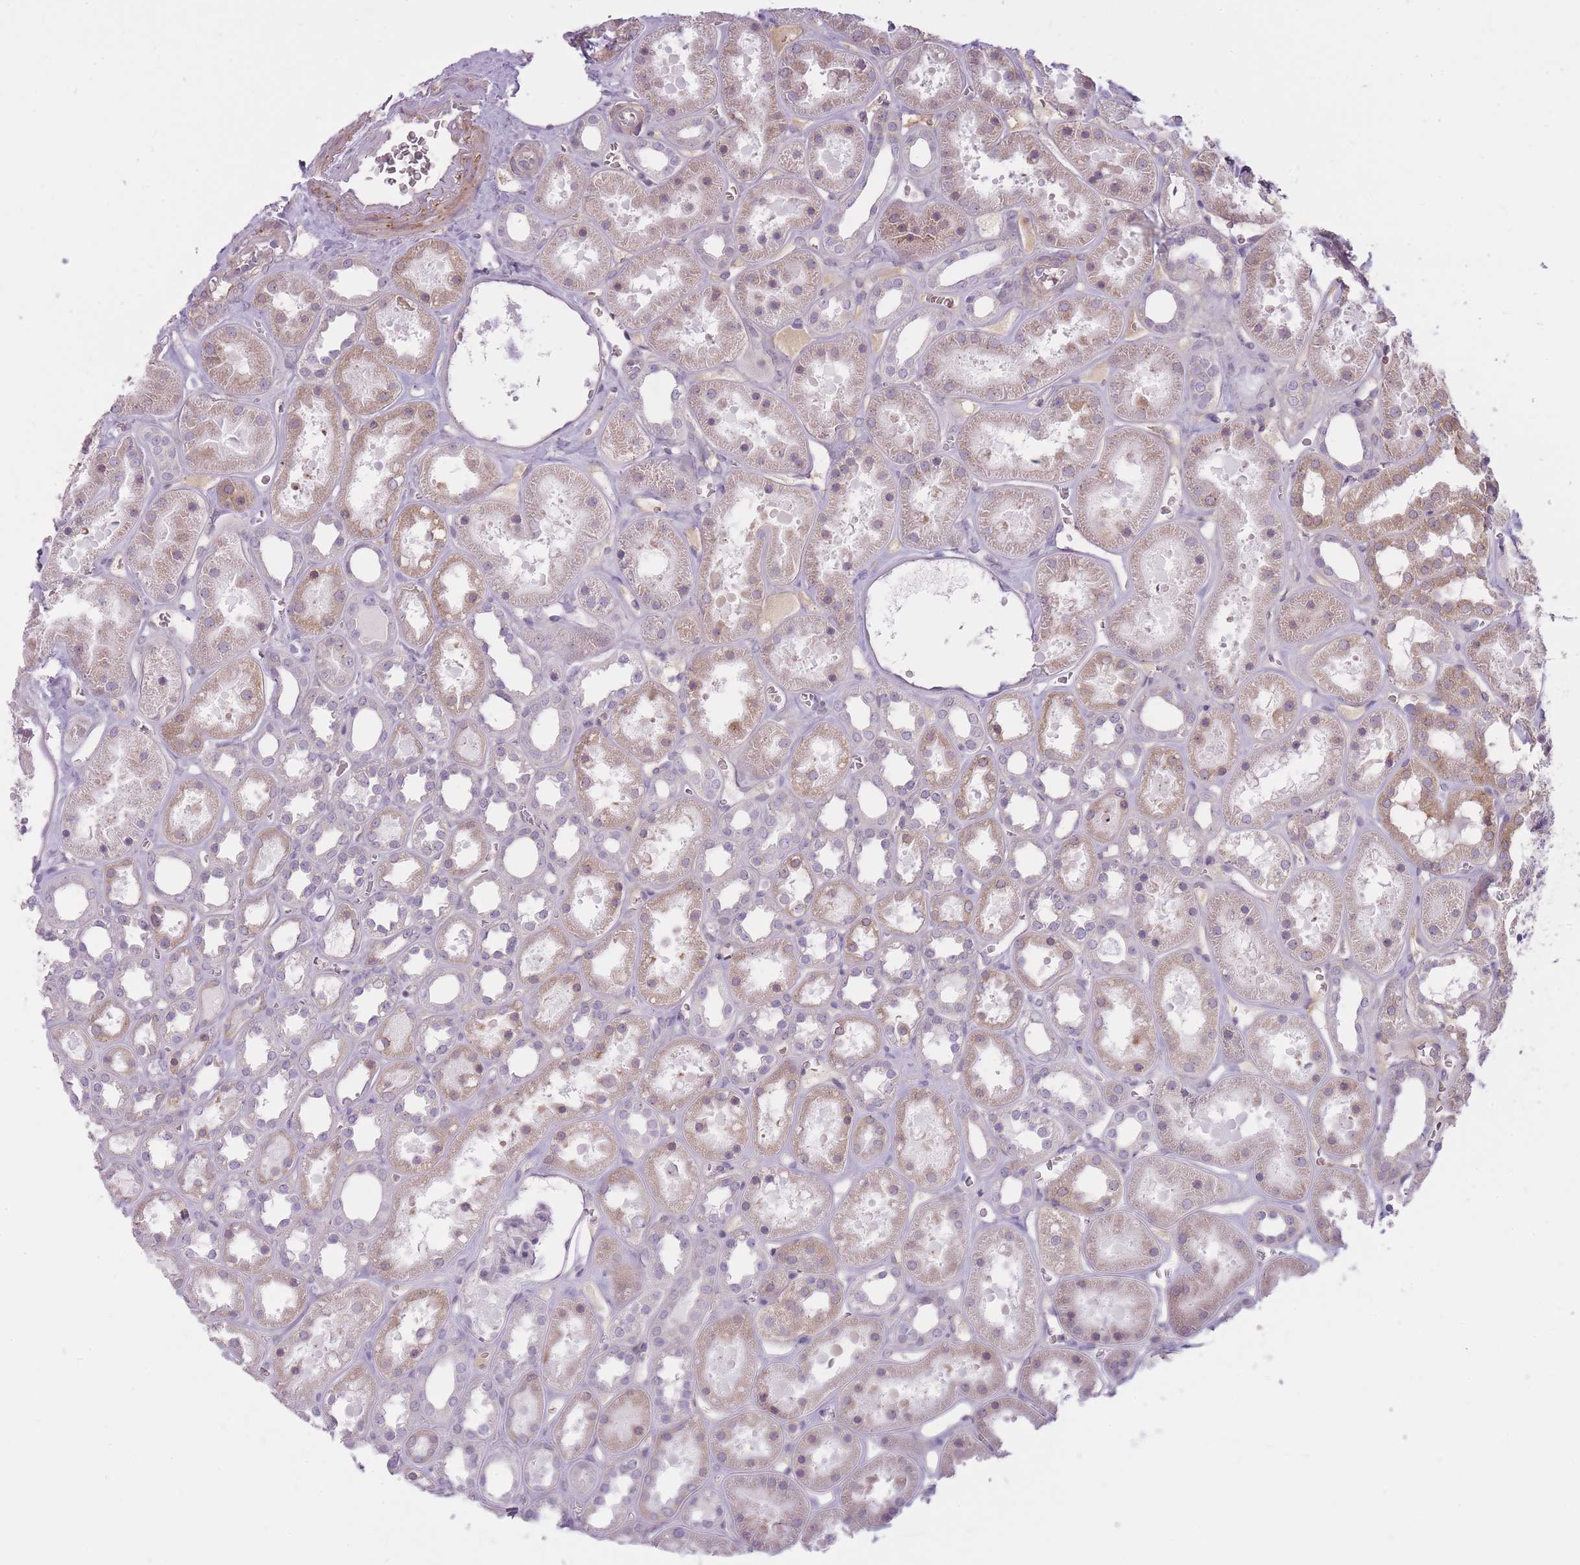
{"staining": {"intensity": "negative", "quantity": "none", "location": "none"}, "tissue": "kidney", "cell_type": "Cells in glomeruli", "image_type": "normal", "snomed": [{"axis": "morphology", "description": "Normal tissue, NOS"}, {"axis": "topography", "description": "Kidney"}], "caption": "High power microscopy photomicrograph of an immunohistochemistry (IHC) histopathology image of normal kidney, revealing no significant staining in cells in glomeruli.", "gene": "PGRMC2", "patient": {"sex": "female", "age": 41}}